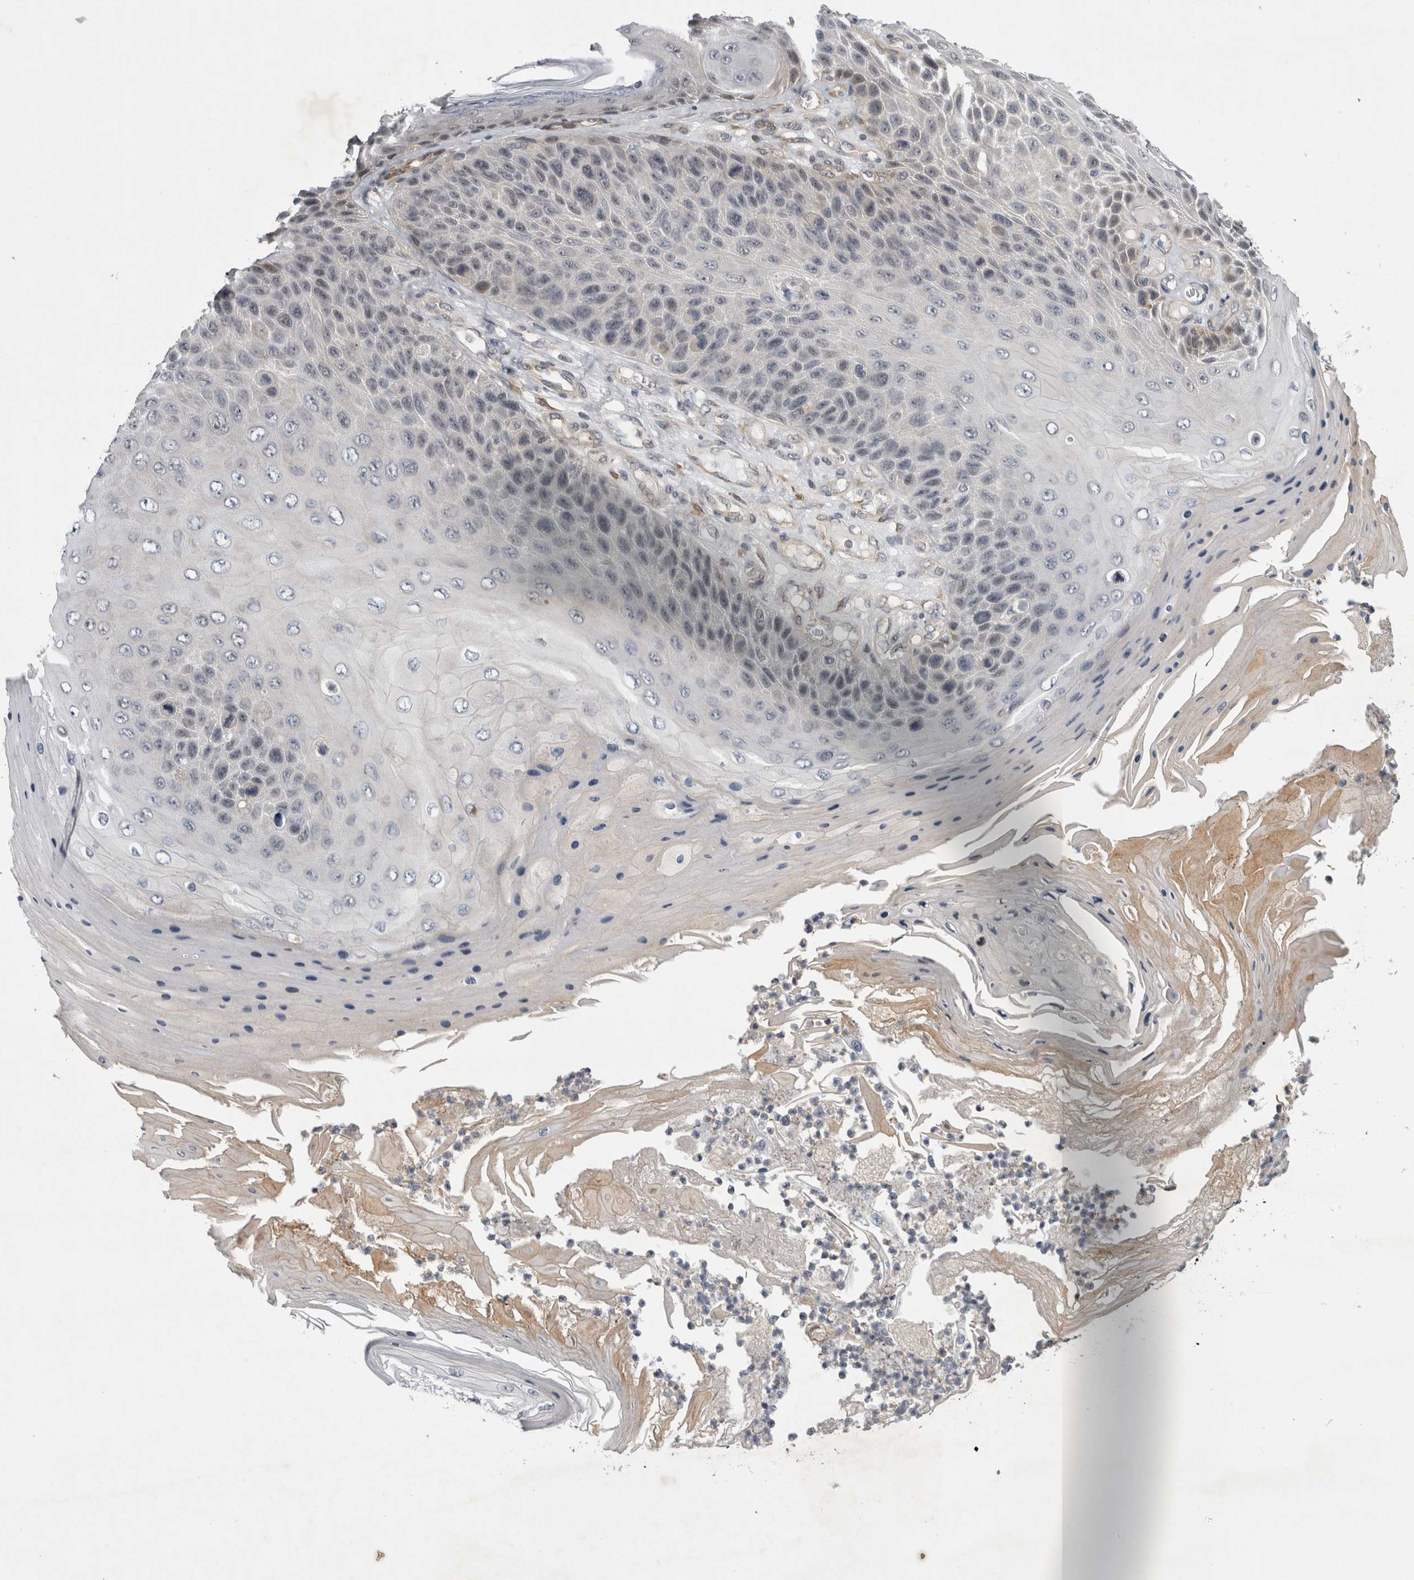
{"staining": {"intensity": "negative", "quantity": "none", "location": "none"}, "tissue": "skin cancer", "cell_type": "Tumor cells", "image_type": "cancer", "snomed": [{"axis": "morphology", "description": "Squamous cell carcinoma, NOS"}, {"axis": "topography", "description": "Skin"}], "caption": "A micrograph of human skin squamous cell carcinoma is negative for staining in tumor cells.", "gene": "PARP11", "patient": {"sex": "female", "age": 88}}